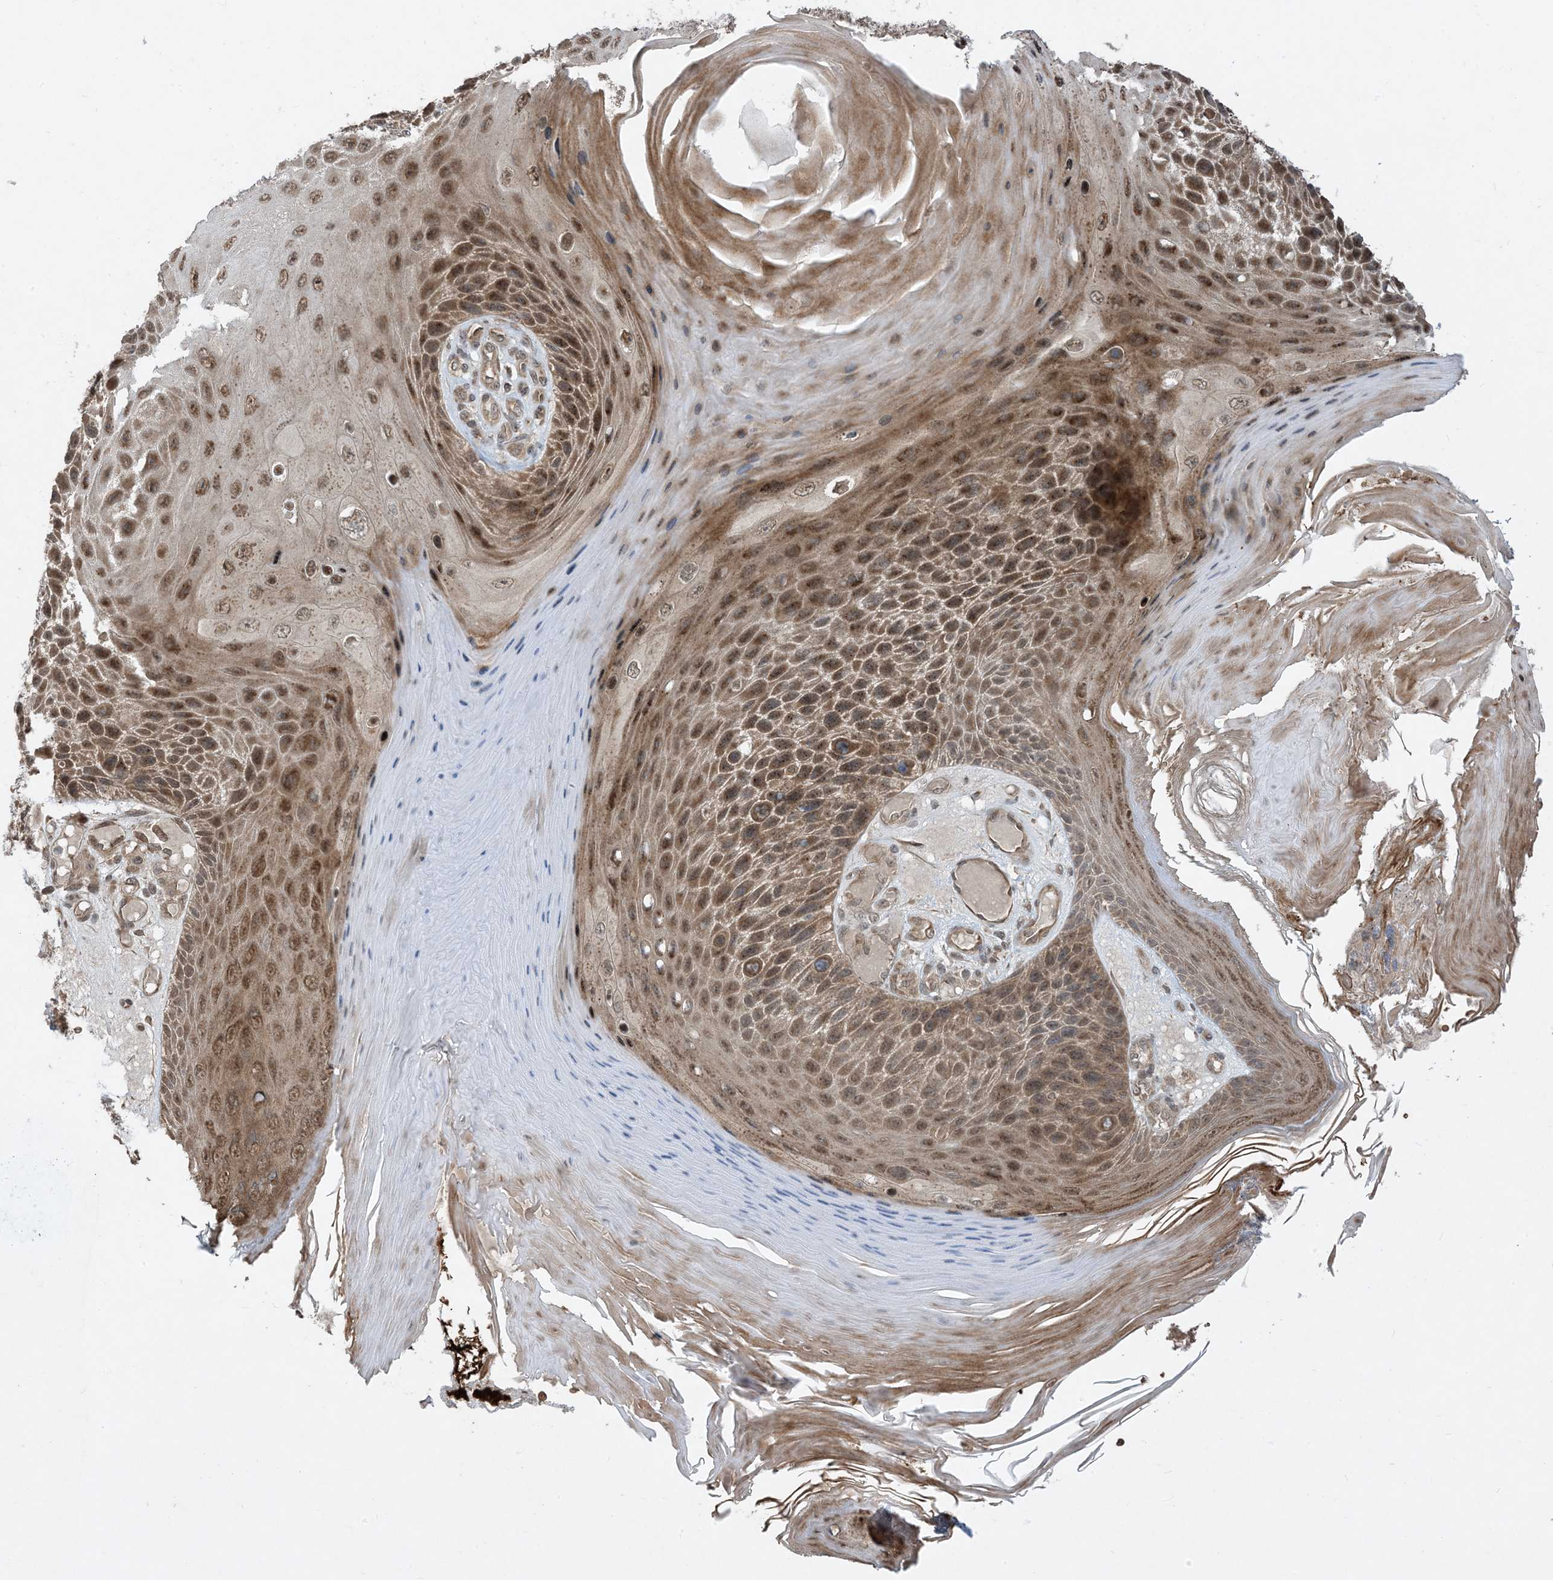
{"staining": {"intensity": "moderate", "quantity": ">75%", "location": "cytoplasmic/membranous,nuclear"}, "tissue": "skin cancer", "cell_type": "Tumor cells", "image_type": "cancer", "snomed": [{"axis": "morphology", "description": "Squamous cell carcinoma, NOS"}, {"axis": "topography", "description": "Skin"}], "caption": "Skin cancer (squamous cell carcinoma) stained for a protein exhibits moderate cytoplasmic/membranous and nuclear positivity in tumor cells. (DAB = brown stain, brightfield microscopy at high magnification).", "gene": "PUSL1", "patient": {"sex": "female", "age": 88}}